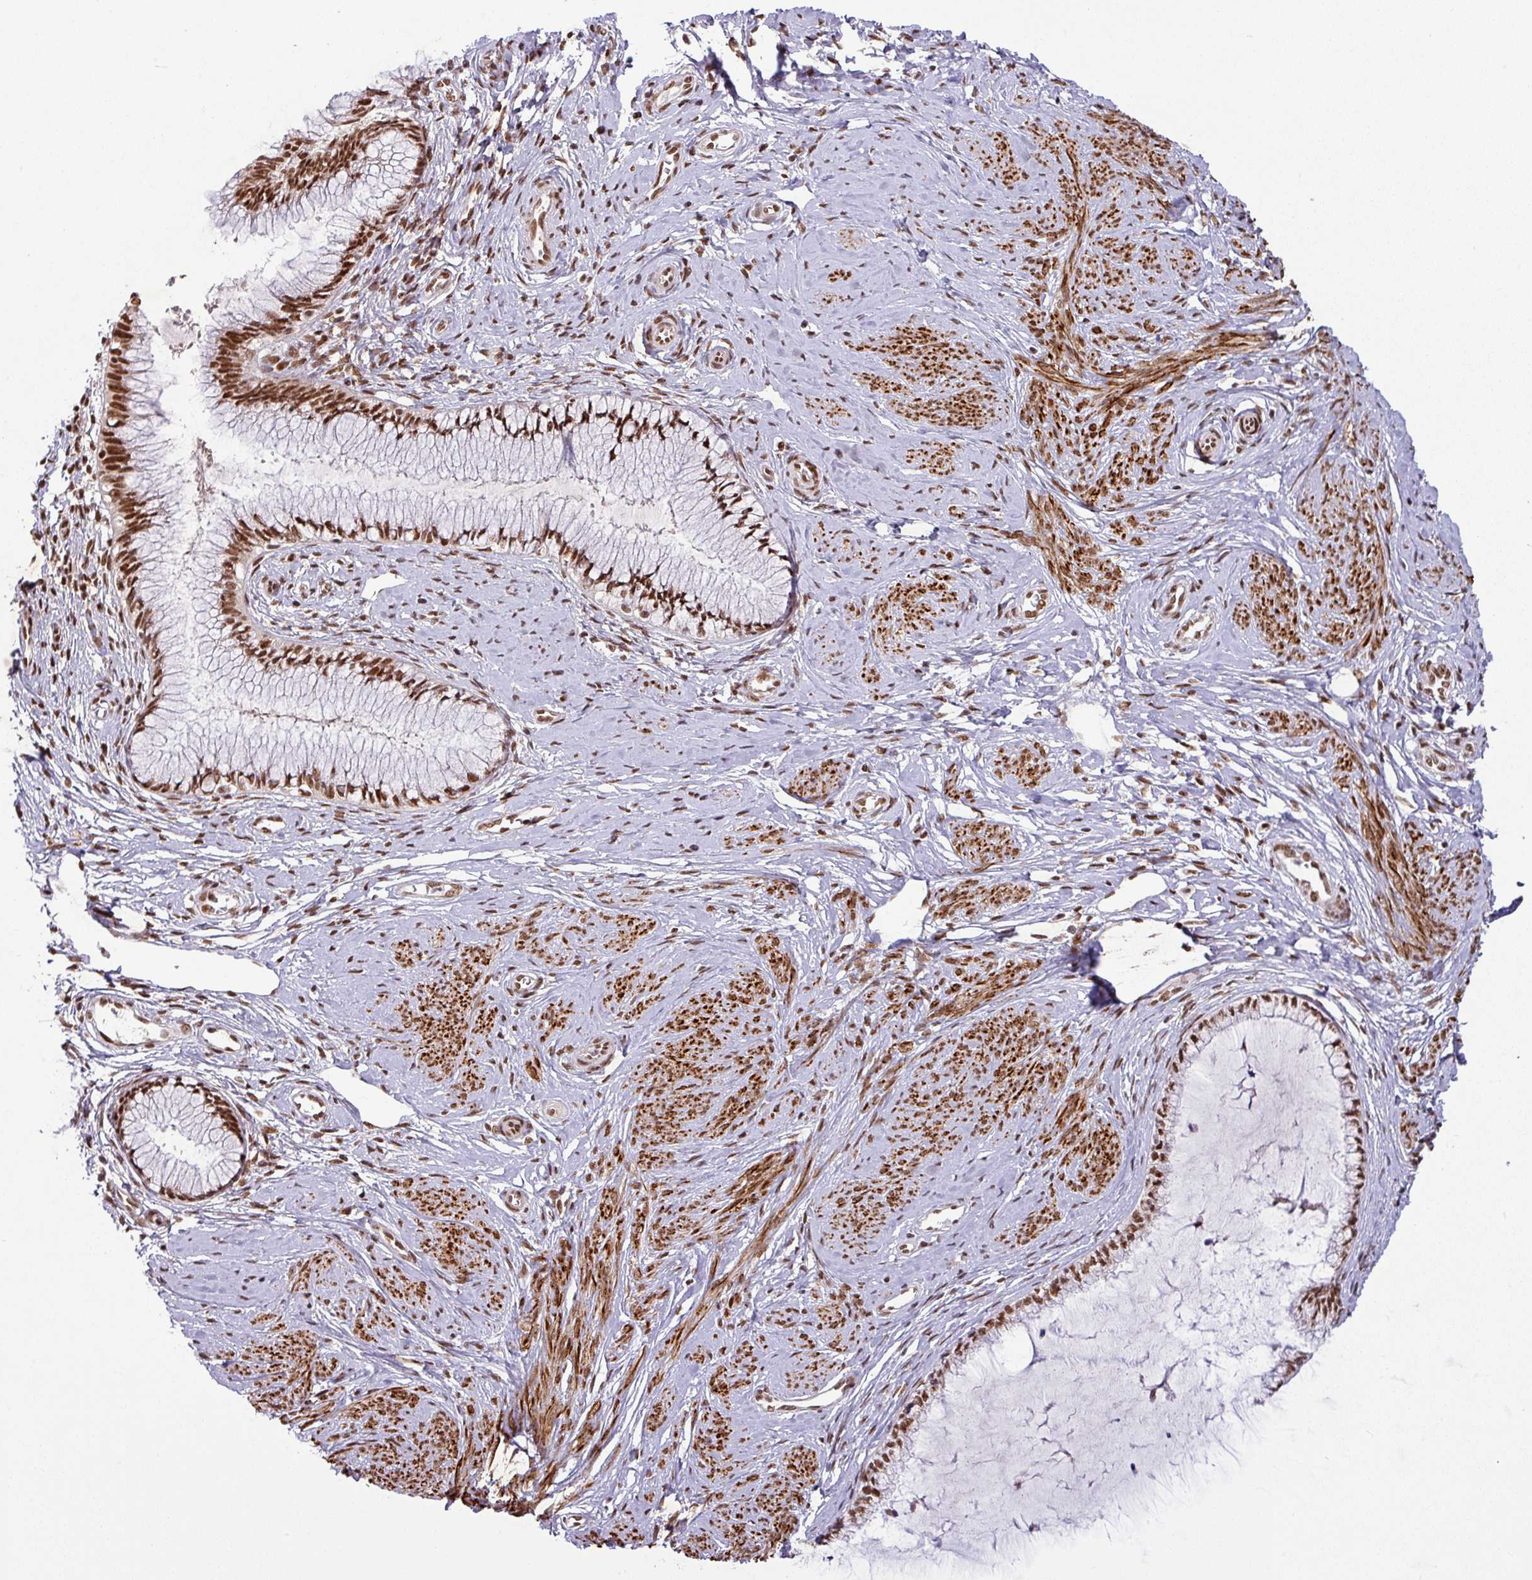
{"staining": {"intensity": "strong", "quantity": ">75%", "location": "nuclear"}, "tissue": "cervical cancer", "cell_type": "Tumor cells", "image_type": "cancer", "snomed": [{"axis": "morphology", "description": "Adenocarcinoma, NOS"}, {"axis": "topography", "description": "Cervix"}], "caption": "This is a histology image of immunohistochemistry (IHC) staining of adenocarcinoma (cervical), which shows strong positivity in the nuclear of tumor cells.", "gene": "SRSF2", "patient": {"sex": "female", "age": 36}}